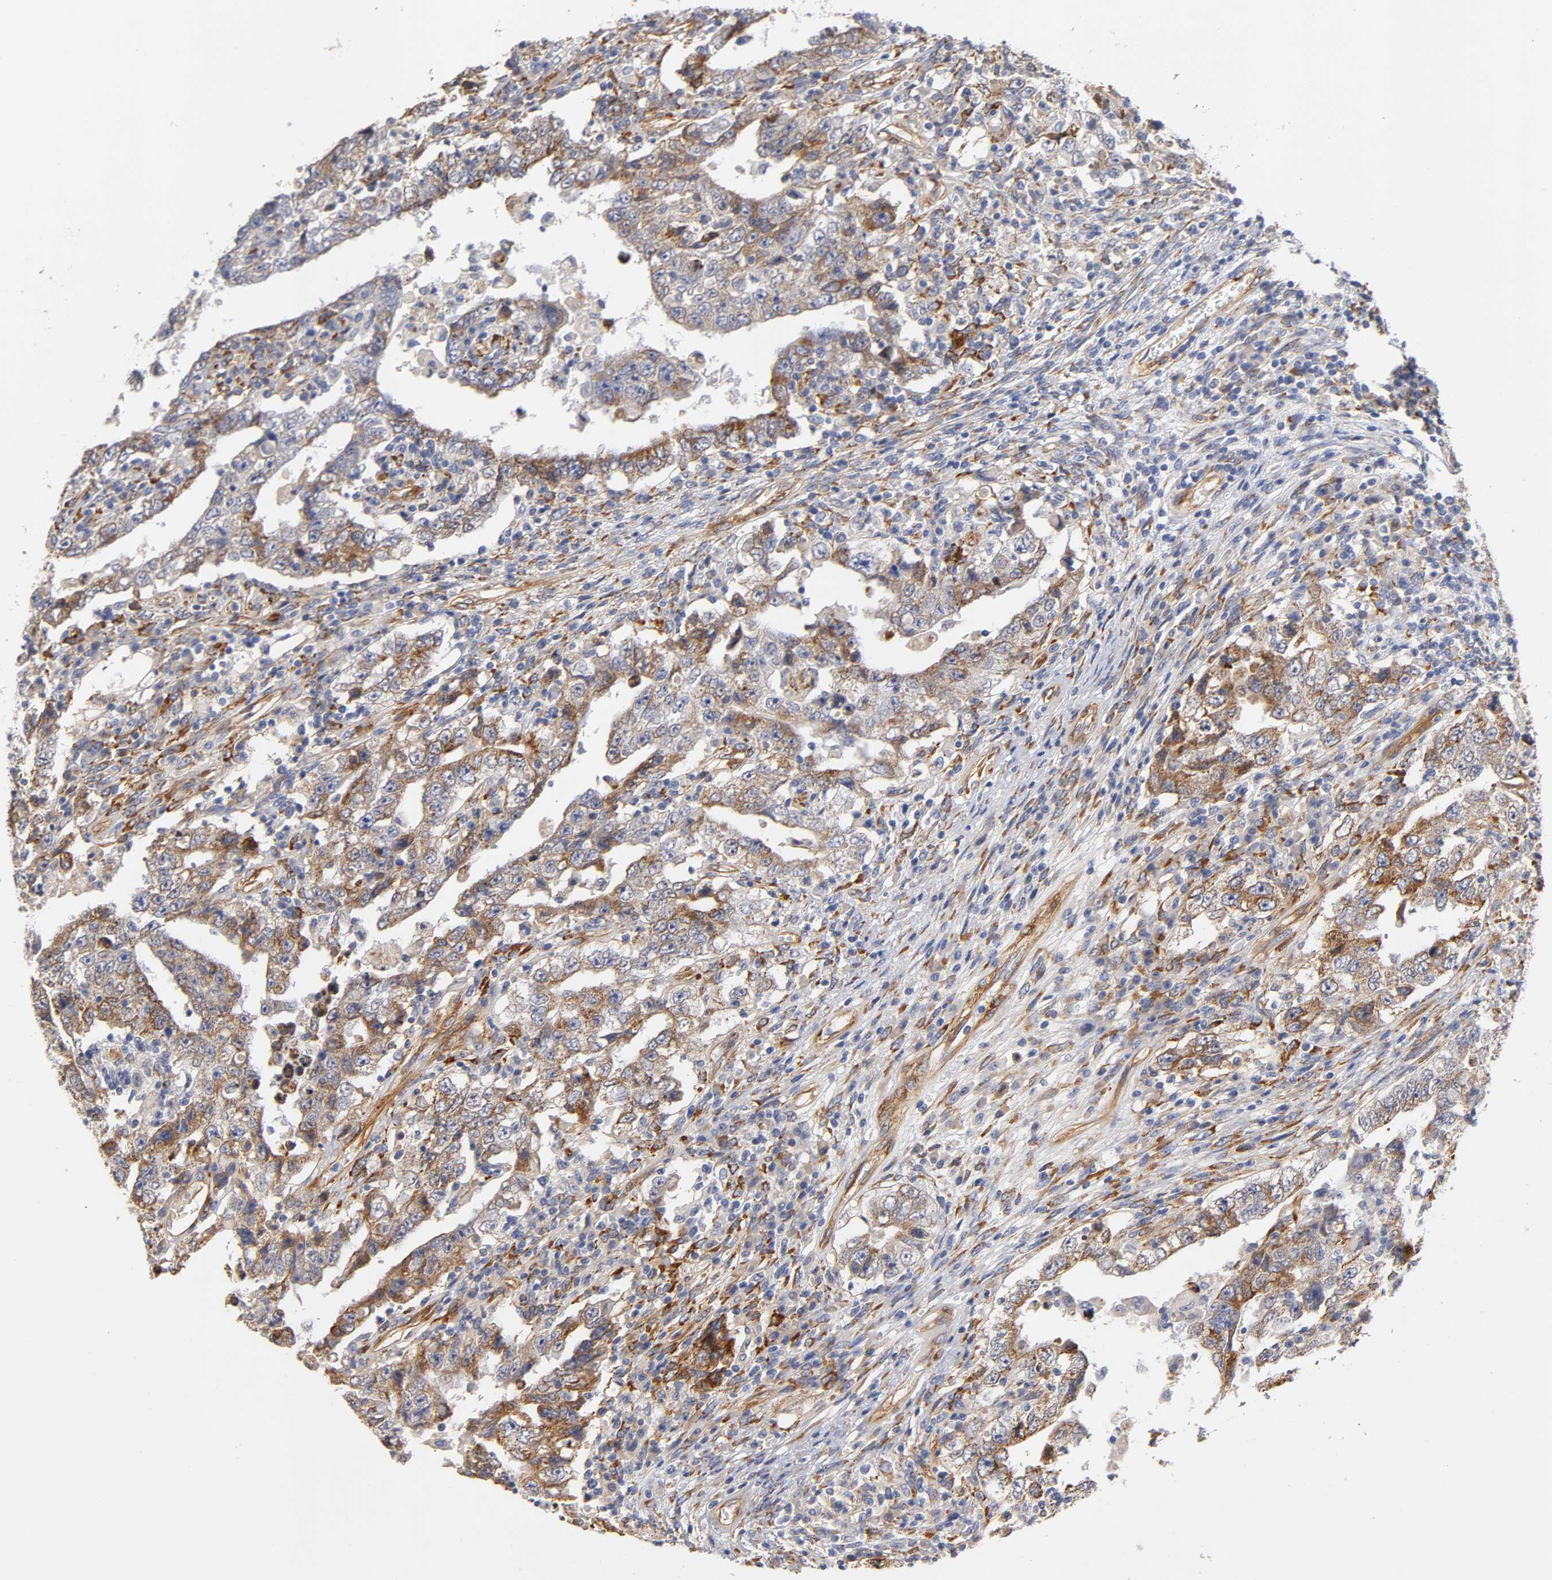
{"staining": {"intensity": "weak", "quantity": ">75%", "location": "cytoplasmic/membranous"}, "tissue": "testis cancer", "cell_type": "Tumor cells", "image_type": "cancer", "snomed": [{"axis": "morphology", "description": "Carcinoma, Embryonal, NOS"}, {"axis": "topography", "description": "Testis"}], "caption": "Approximately >75% of tumor cells in testis cancer exhibit weak cytoplasmic/membranous protein staining as visualized by brown immunohistochemical staining.", "gene": "LAMB1", "patient": {"sex": "male", "age": 26}}